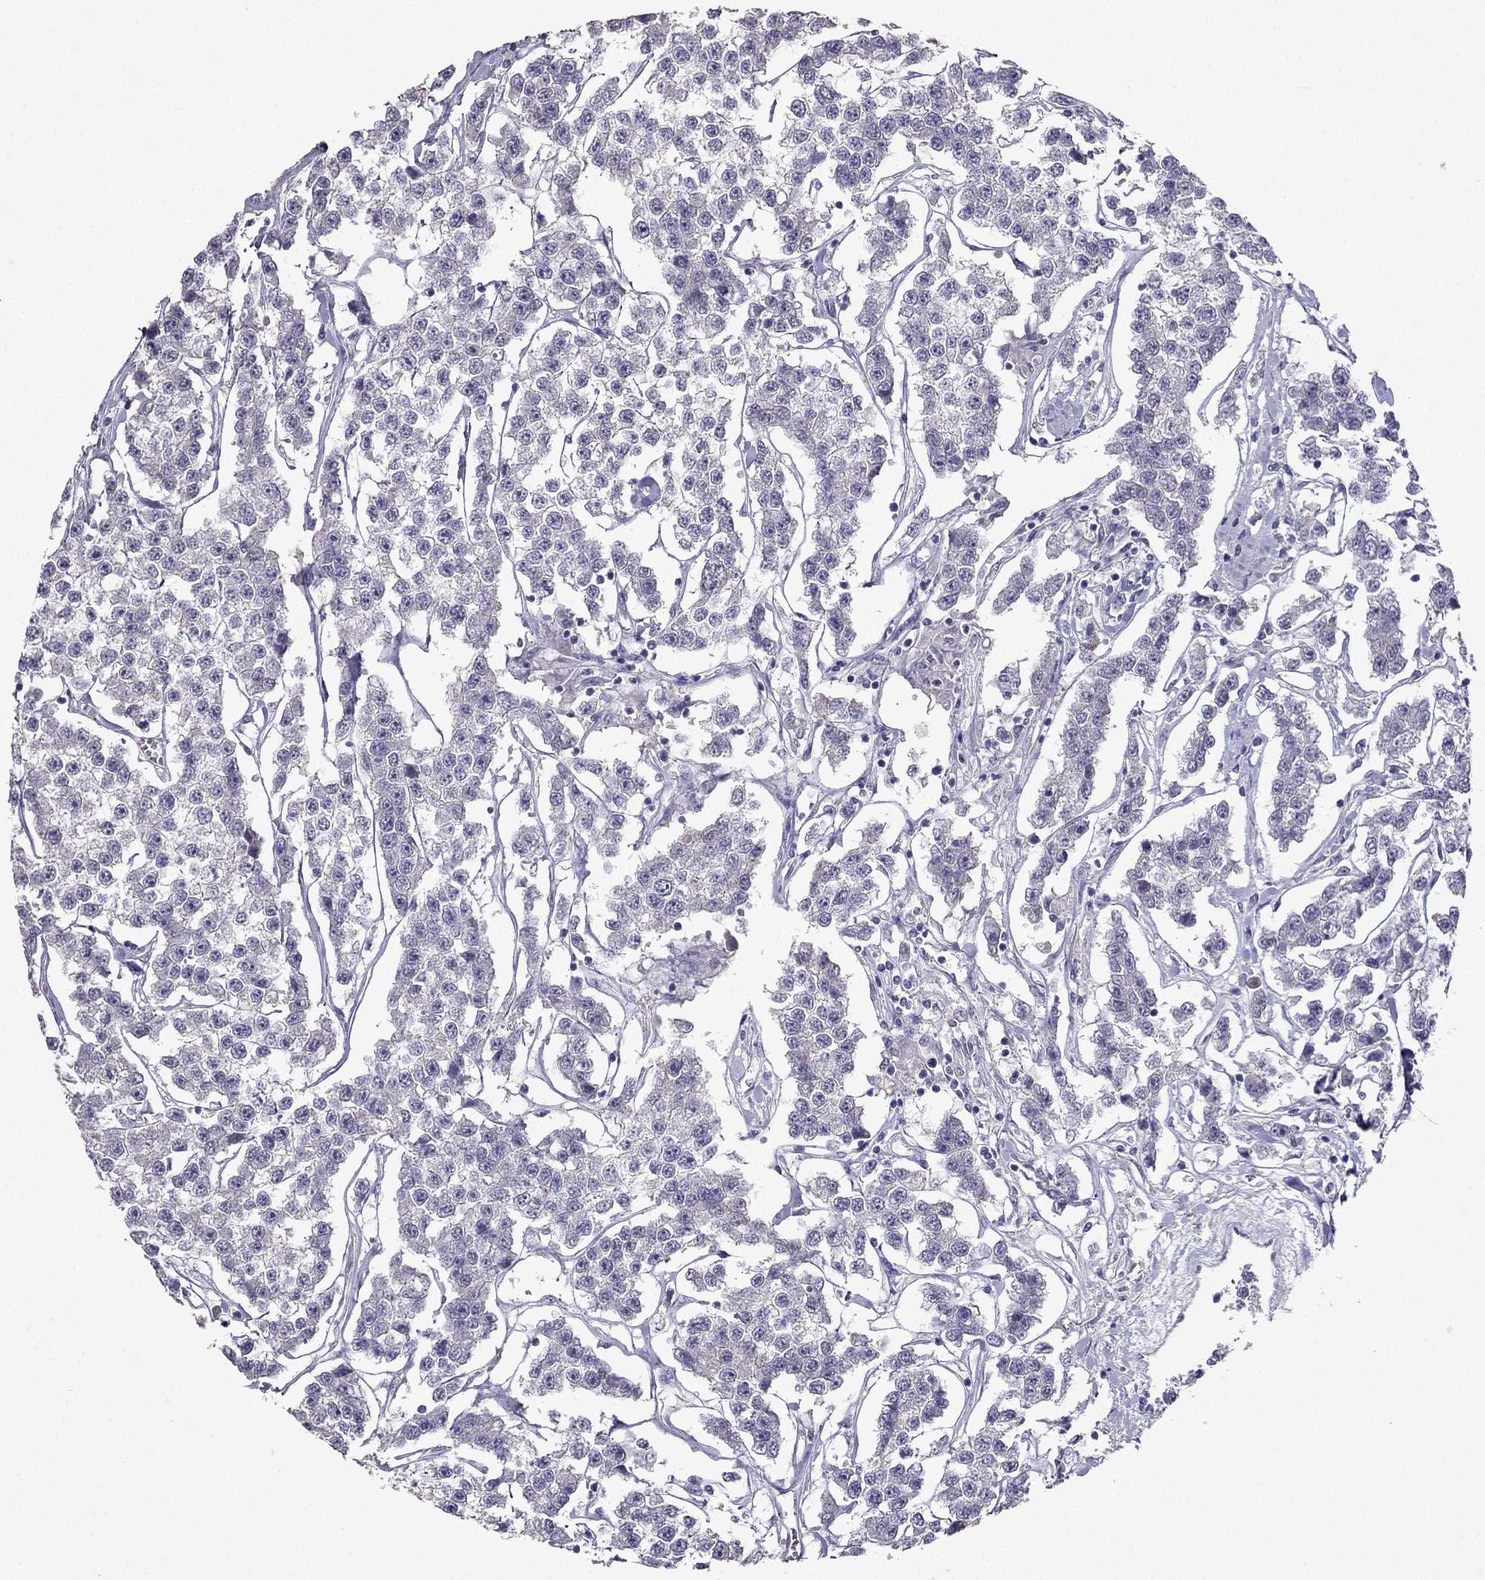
{"staining": {"intensity": "negative", "quantity": "none", "location": "none"}, "tissue": "testis cancer", "cell_type": "Tumor cells", "image_type": "cancer", "snomed": [{"axis": "morphology", "description": "Seminoma, NOS"}, {"axis": "topography", "description": "Testis"}], "caption": "An immunohistochemistry image of testis seminoma is shown. There is no staining in tumor cells of testis seminoma. (DAB immunohistochemistry with hematoxylin counter stain).", "gene": "RFLNB", "patient": {"sex": "male", "age": 59}}